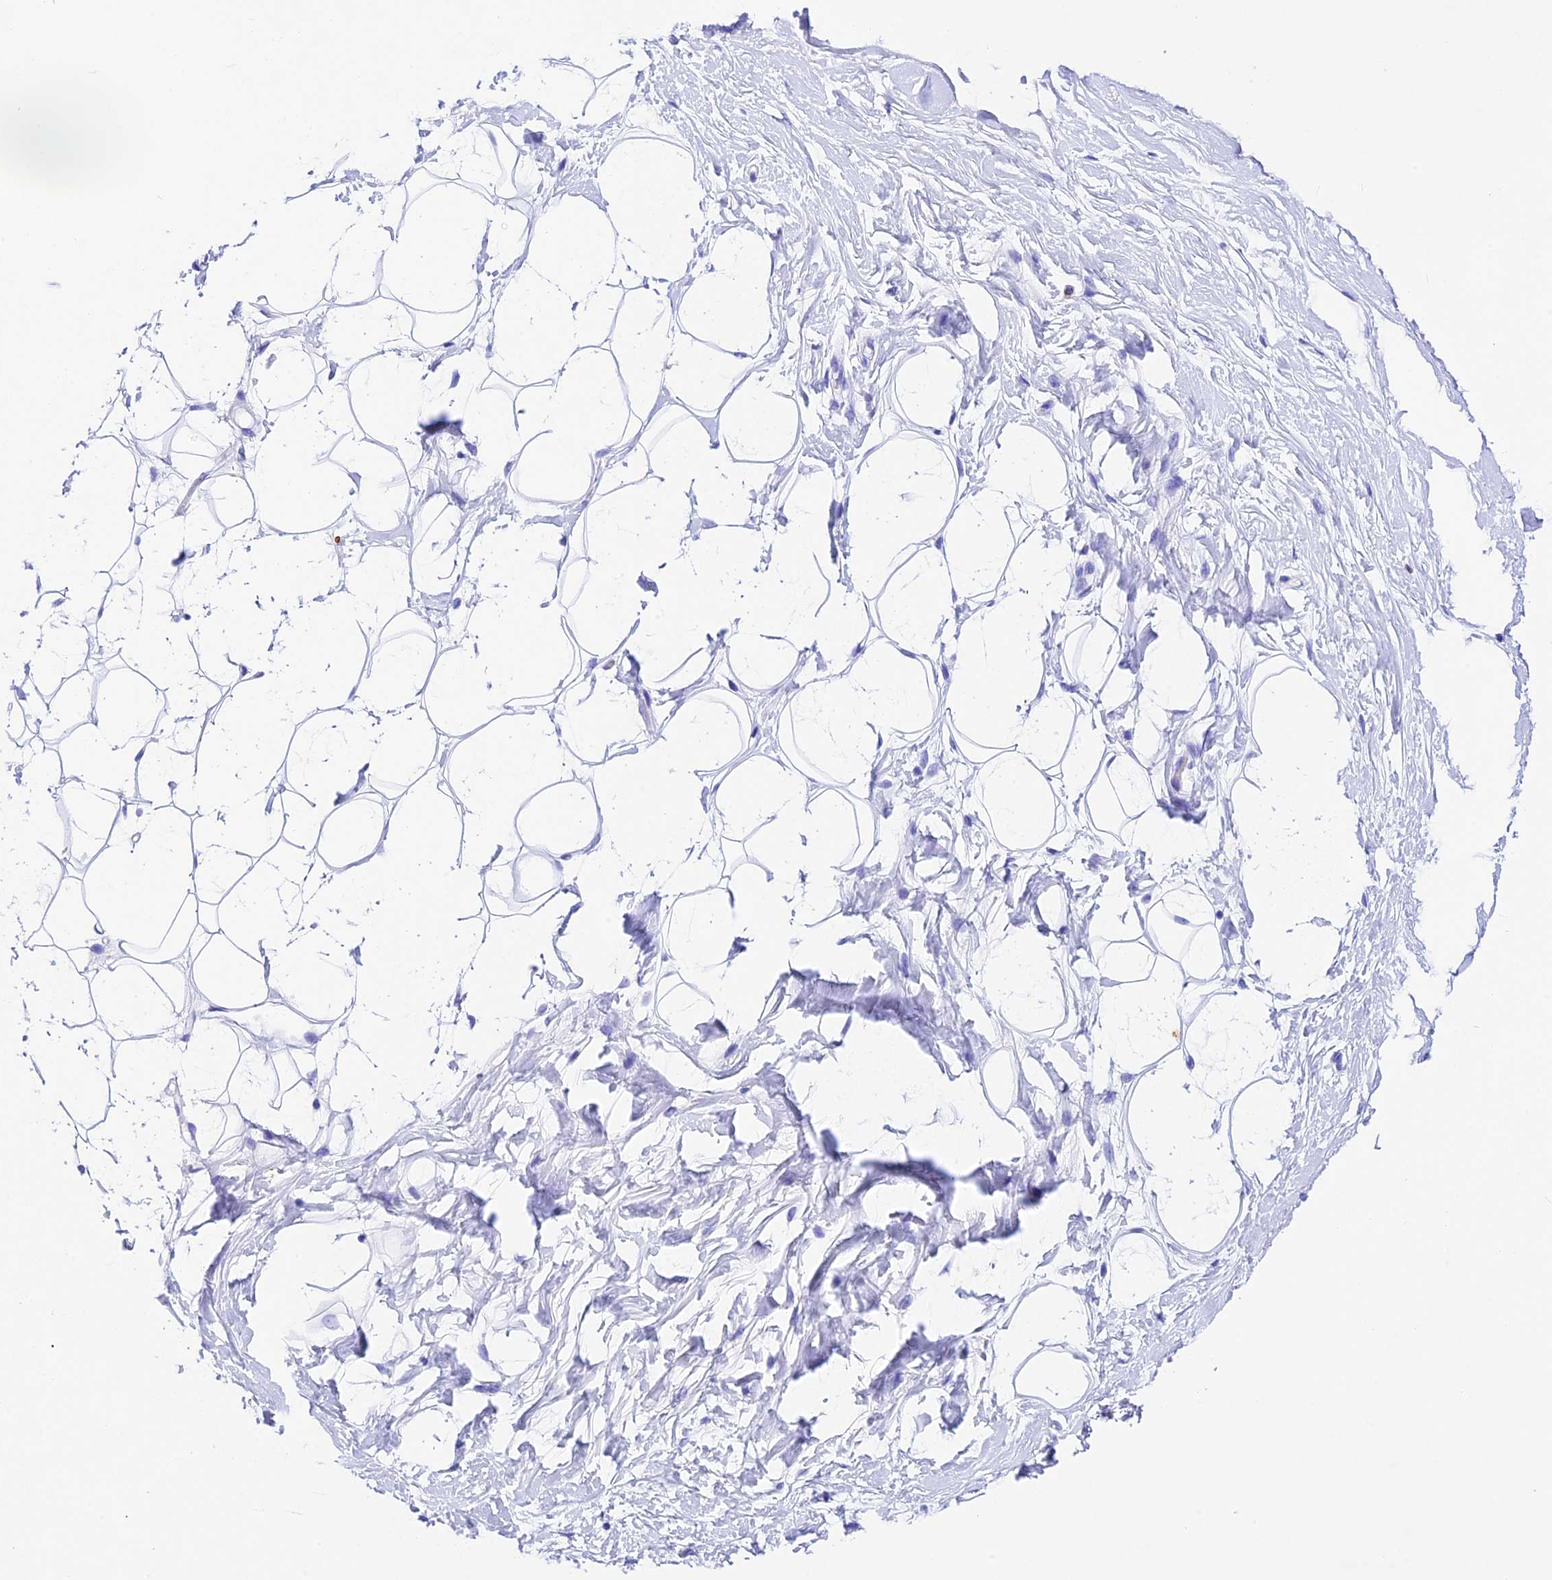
{"staining": {"intensity": "negative", "quantity": "none", "location": "none"}, "tissue": "adipose tissue", "cell_type": "Adipocytes", "image_type": "normal", "snomed": [{"axis": "morphology", "description": "Normal tissue, NOS"}, {"axis": "topography", "description": "Breast"}], "caption": "IHC of unremarkable adipose tissue displays no expression in adipocytes.", "gene": "PSG11", "patient": {"sex": "female", "age": 26}}